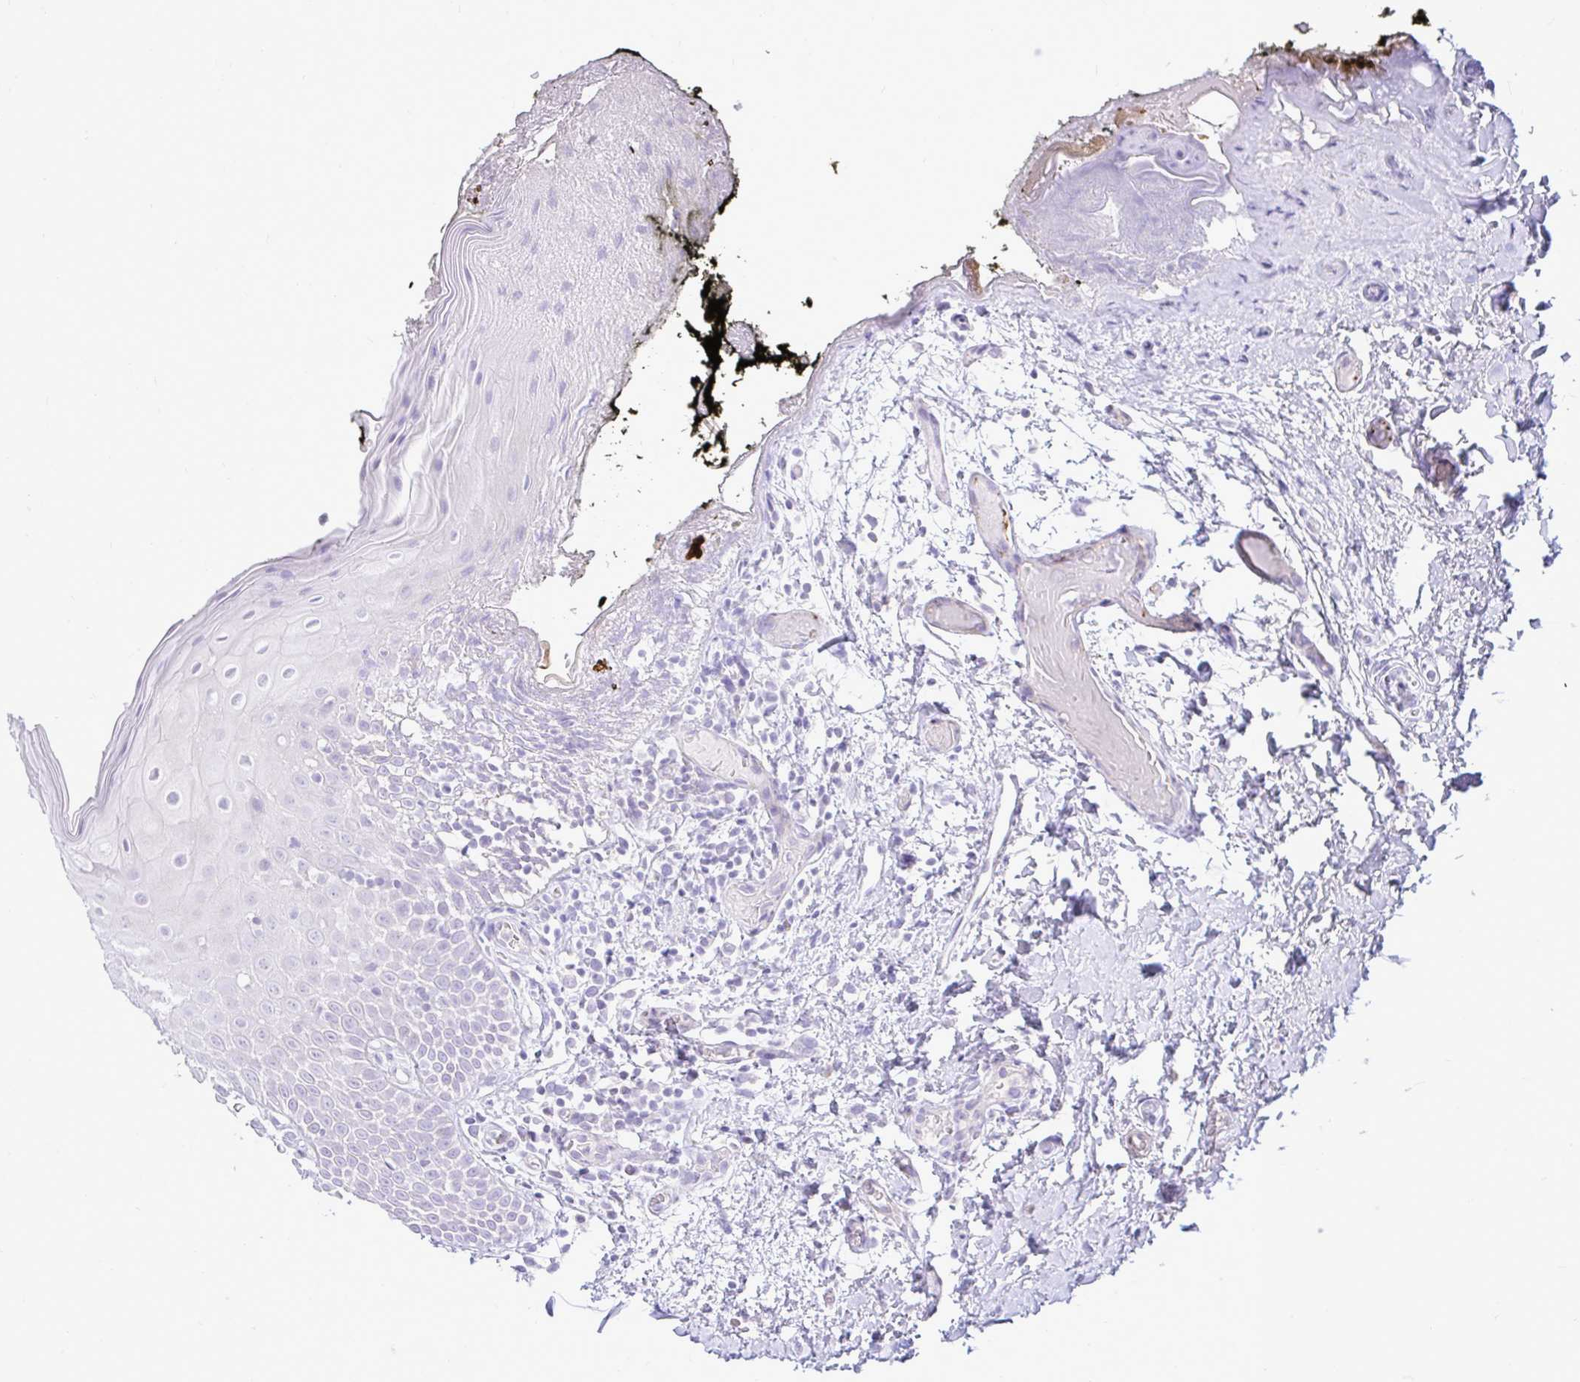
{"staining": {"intensity": "negative", "quantity": "none", "location": "none"}, "tissue": "oral mucosa", "cell_type": "Squamous epithelial cells", "image_type": "normal", "snomed": [{"axis": "morphology", "description": "Normal tissue, NOS"}, {"axis": "morphology", "description": "Squamous cell carcinoma, NOS"}, {"axis": "topography", "description": "Oral tissue"}, {"axis": "topography", "description": "Tounge, NOS"}, {"axis": "topography", "description": "Head-Neck"}], "caption": "High power microscopy histopathology image of an IHC image of unremarkable oral mucosa, revealing no significant expression in squamous epithelial cells. The staining was performed using DAB to visualize the protein expression in brown, while the nuclei were stained in blue with hematoxylin (Magnification: 20x).", "gene": "ZNF101", "patient": {"sex": "male", "age": 76}}